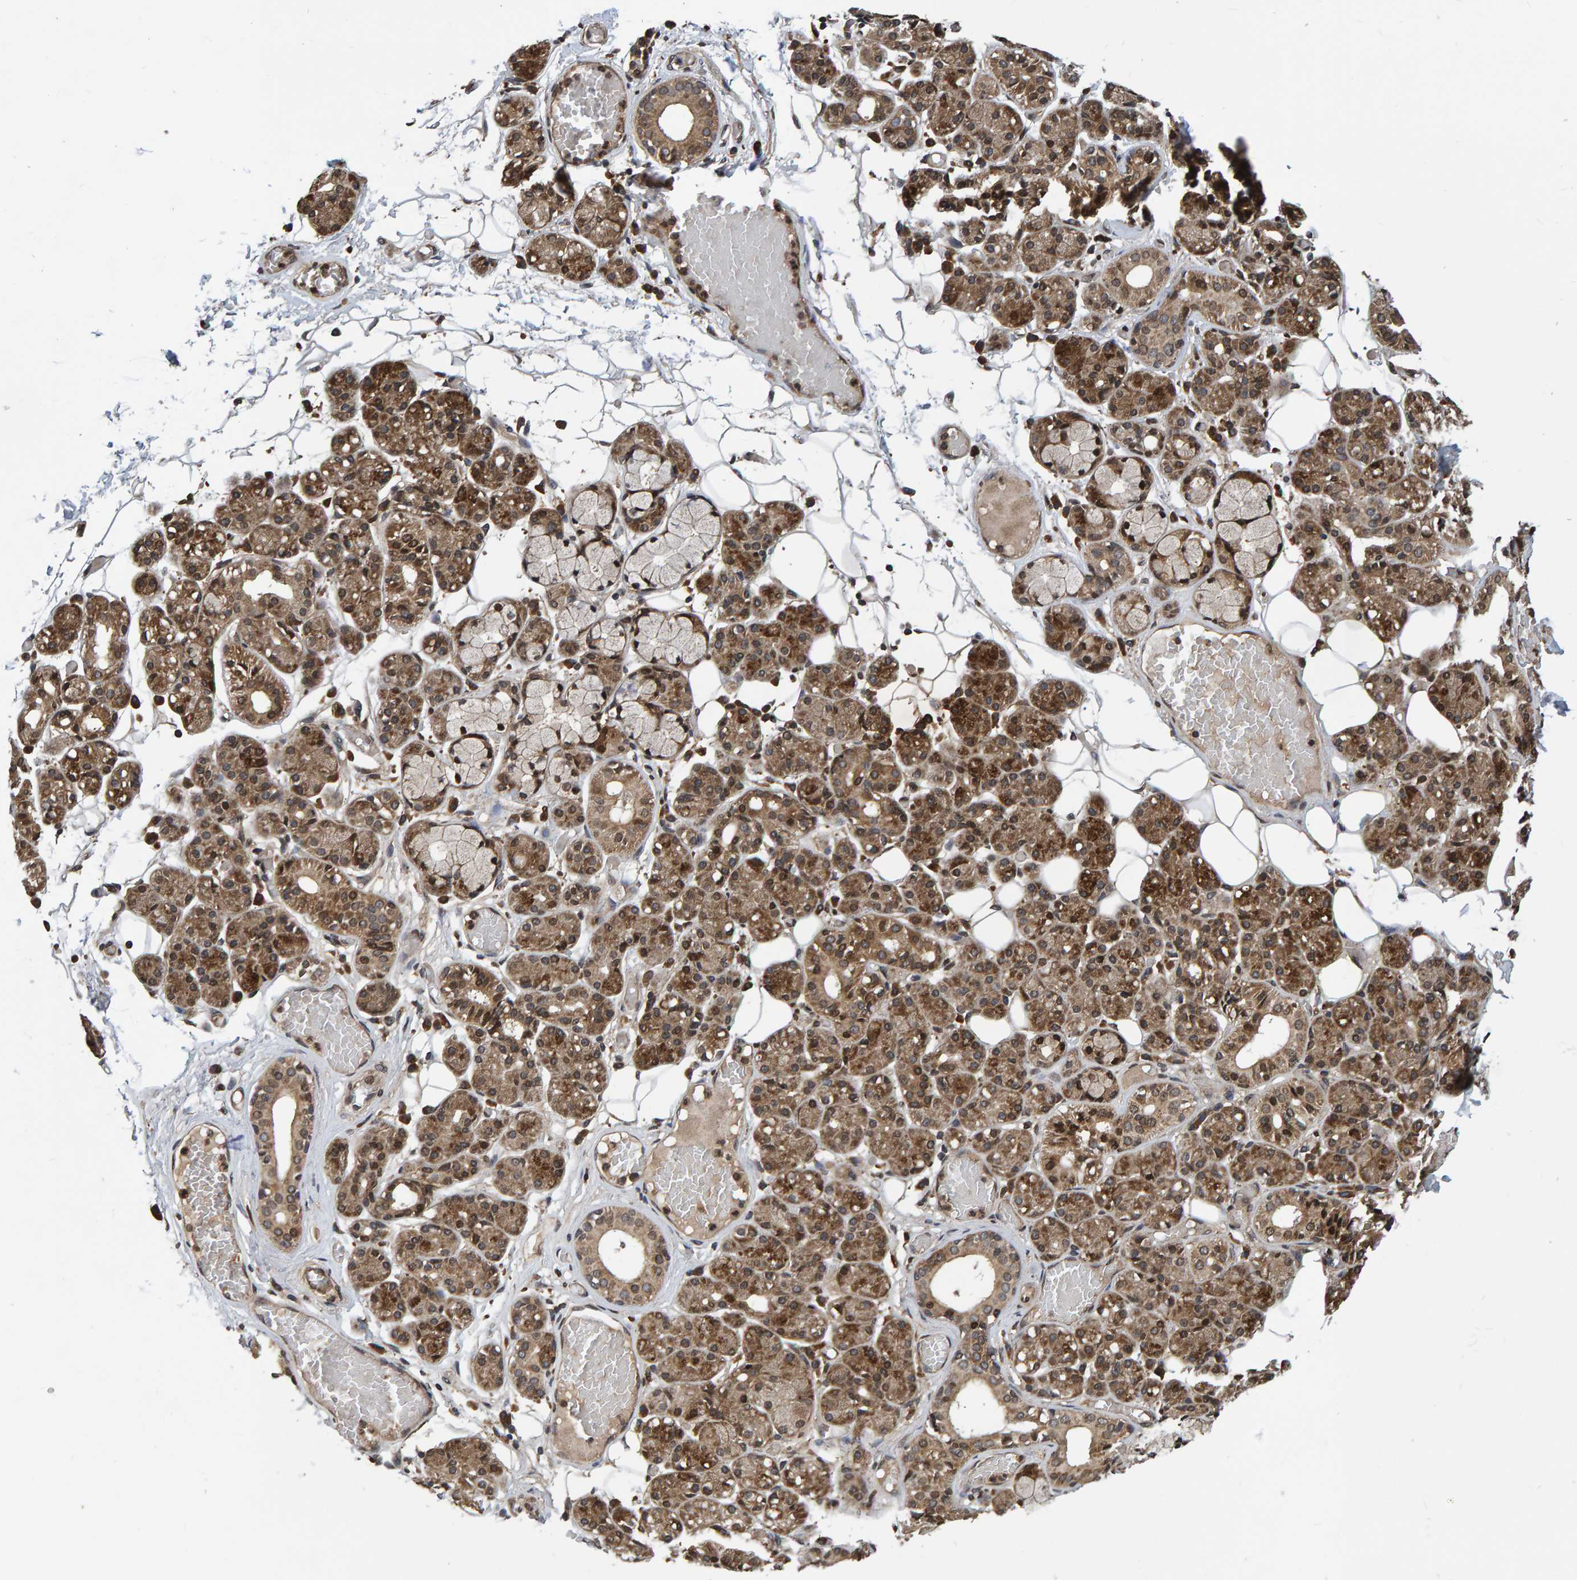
{"staining": {"intensity": "moderate", "quantity": ">75%", "location": "cytoplasmic/membranous"}, "tissue": "salivary gland", "cell_type": "Glandular cells", "image_type": "normal", "snomed": [{"axis": "morphology", "description": "Normal tissue, NOS"}, {"axis": "topography", "description": "Salivary gland"}], "caption": "Immunohistochemistry image of normal salivary gland: salivary gland stained using immunohistochemistry reveals medium levels of moderate protein expression localized specifically in the cytoplasmic/membranous of glandular cells, appearing as a cytoplasmic/membranous brown color.", "gene": "GAB2", "patient": {"sex": "male", "age": 63}}